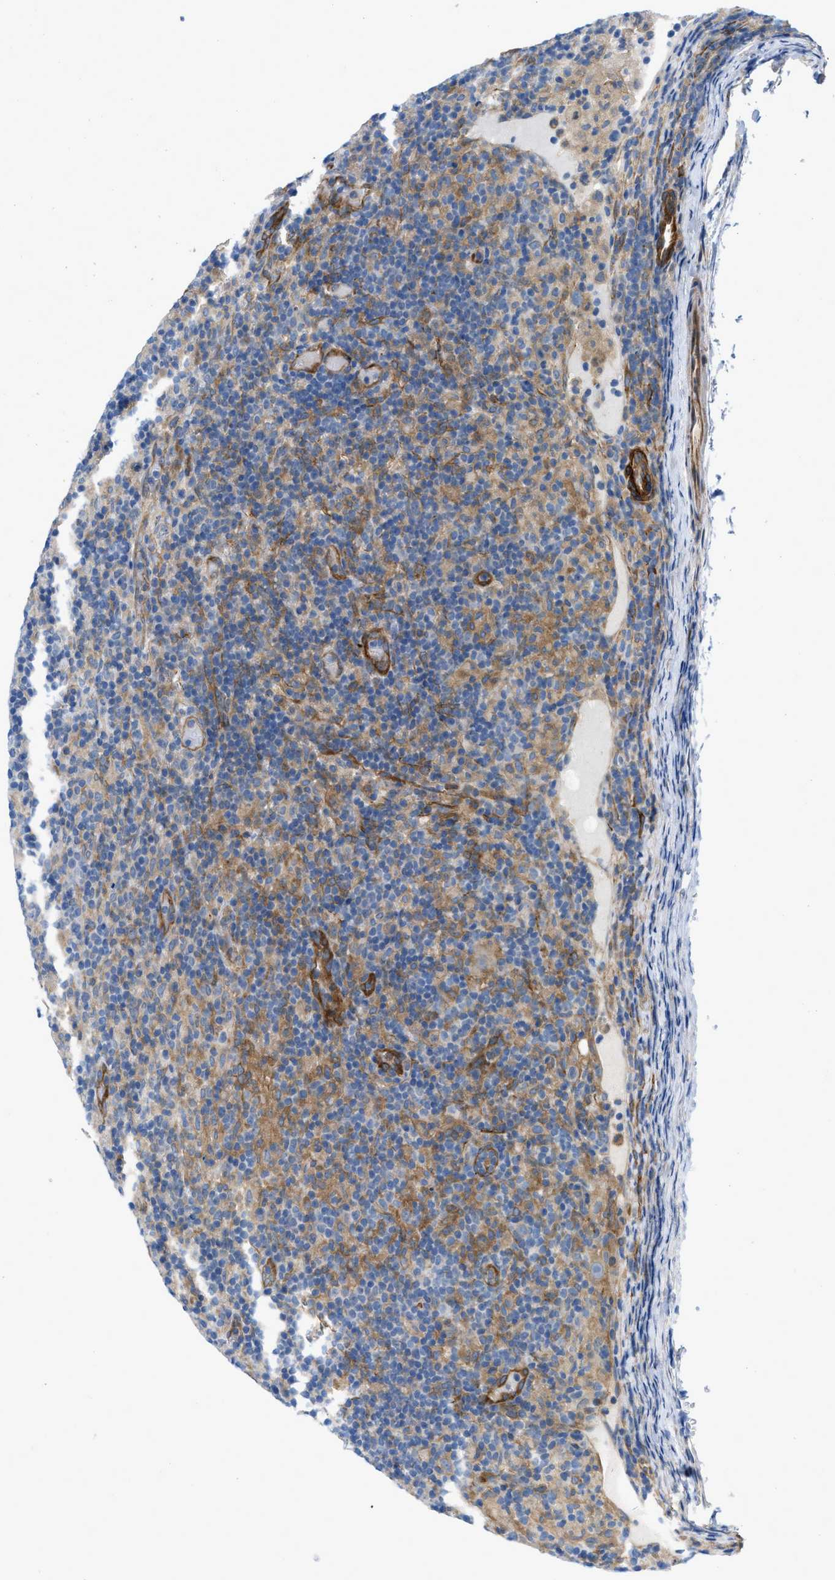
{"staining": {"intensity": "weak", "quantity": ">75%", "location": "cytoplasmic/membranous"}, "tissue": "lymphoma", "cell_type": "Tumor cells", "image_type": "cancer", "snomed": [{"axis": "morphology", "description": "Hodgkin's disease, NOS"}, {"axis": "topography", "description": "Lymph node"}], "caption": "The photomicrograph reveals staining of Hodgkin's disease, revealing weak cytoplasmic/membranous protein positivity (brown color) within tumor cells.", "gene": "PDLIM5", "patient": {"sex": "male", "age": 70}}